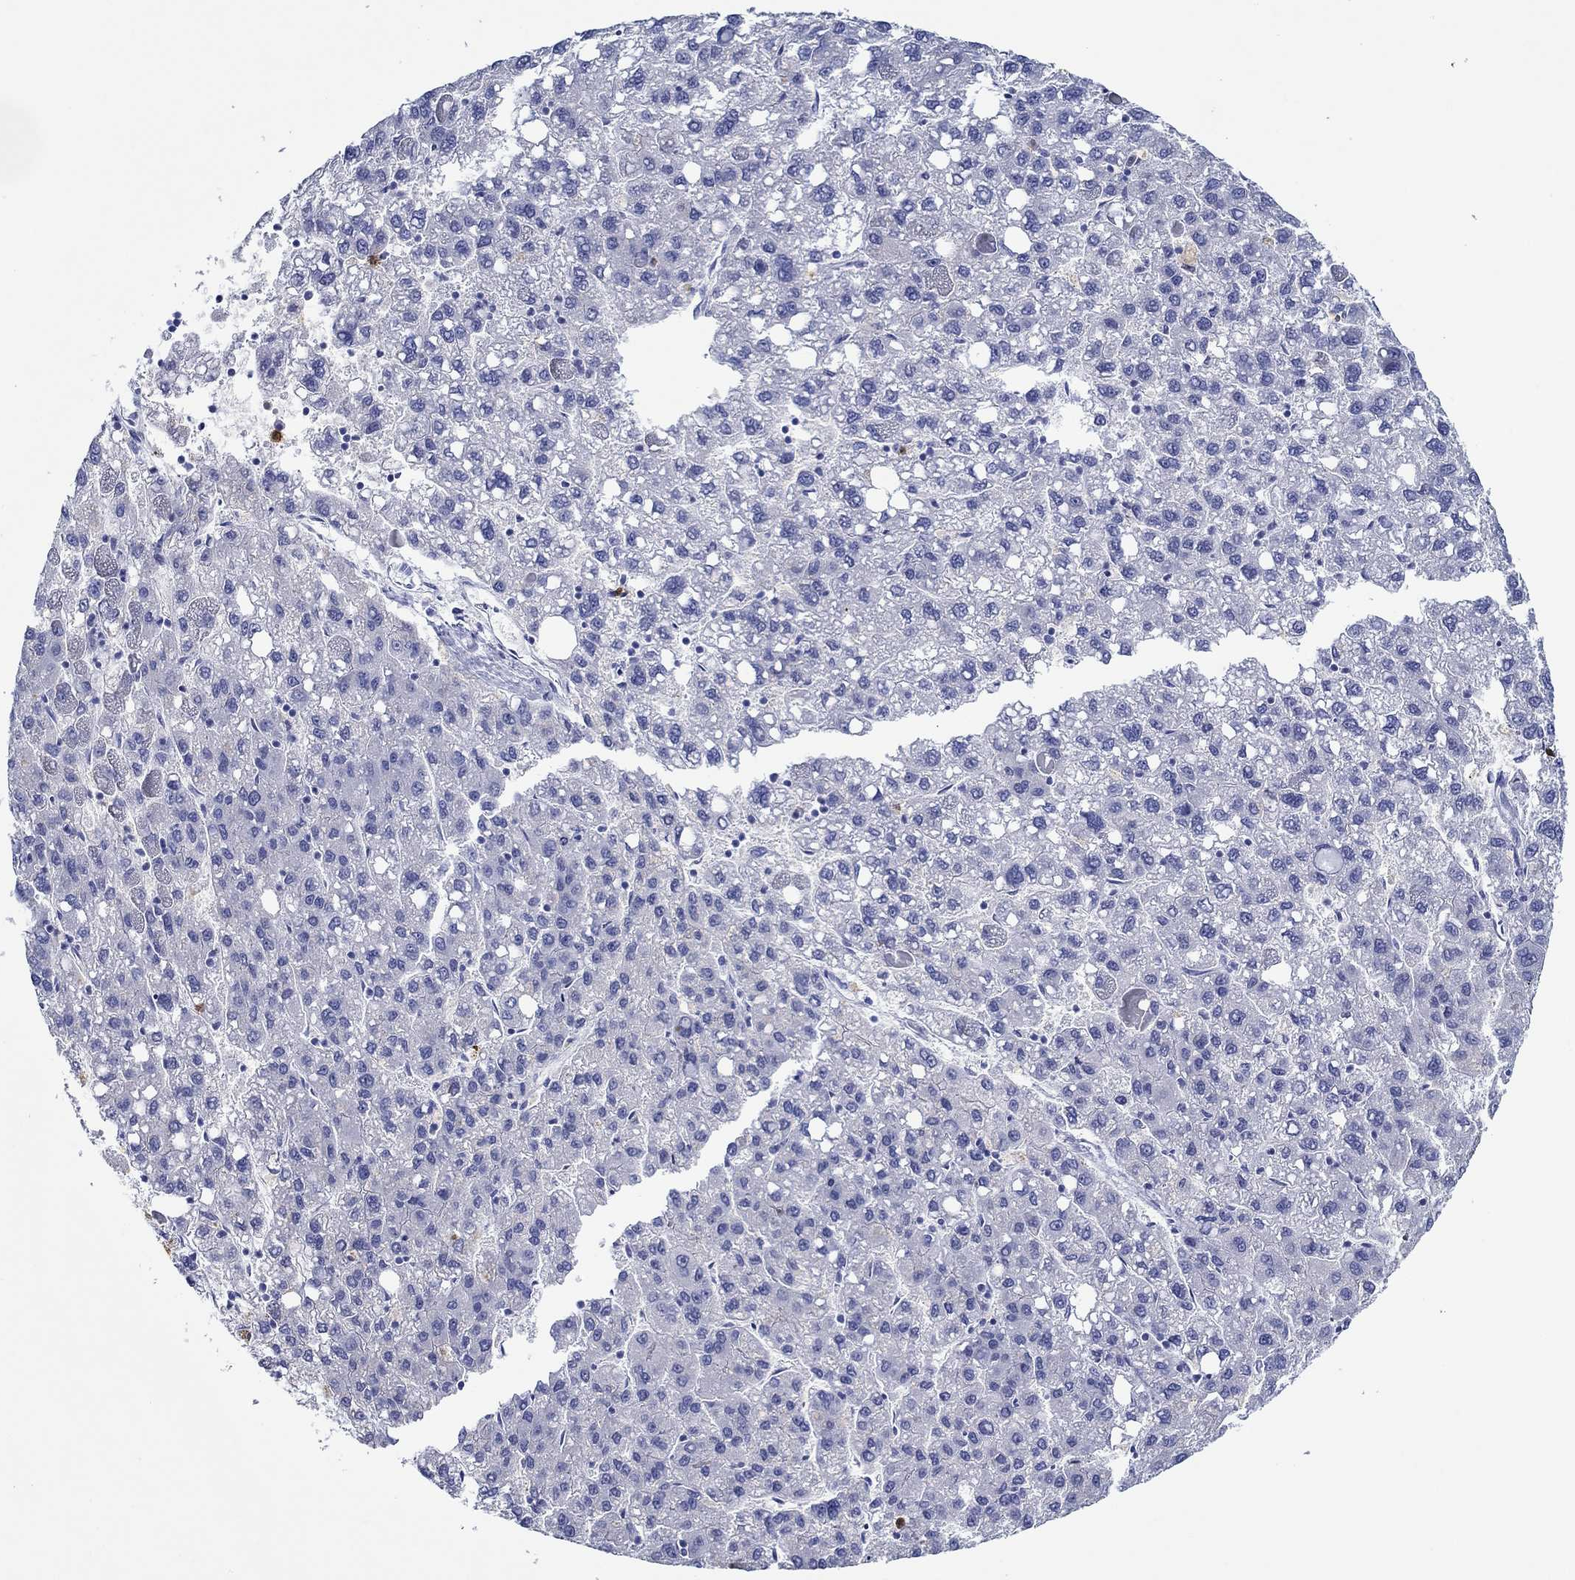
{"staining": {"intensity": "negative", "quantity": "none", "location": "none"}, "tissue": "liver cancer", "cell_type": "Tumor cells", "image_type": "cancer", "snomed": [{"axis": "morphology", "description": "Carcinoma, Hepatocellular, NOS"}, {"axis": "topography", "description": "Liver"}], "caption": "A high-resolution micrograph shows immunohistochemistry (IHC) staining of liver cancer (hepatocellular carcinoma), which demonstrates no significant expression in tumor cells.", "gene": "EPX", "patient": {"sex": "female", "age": 82}}